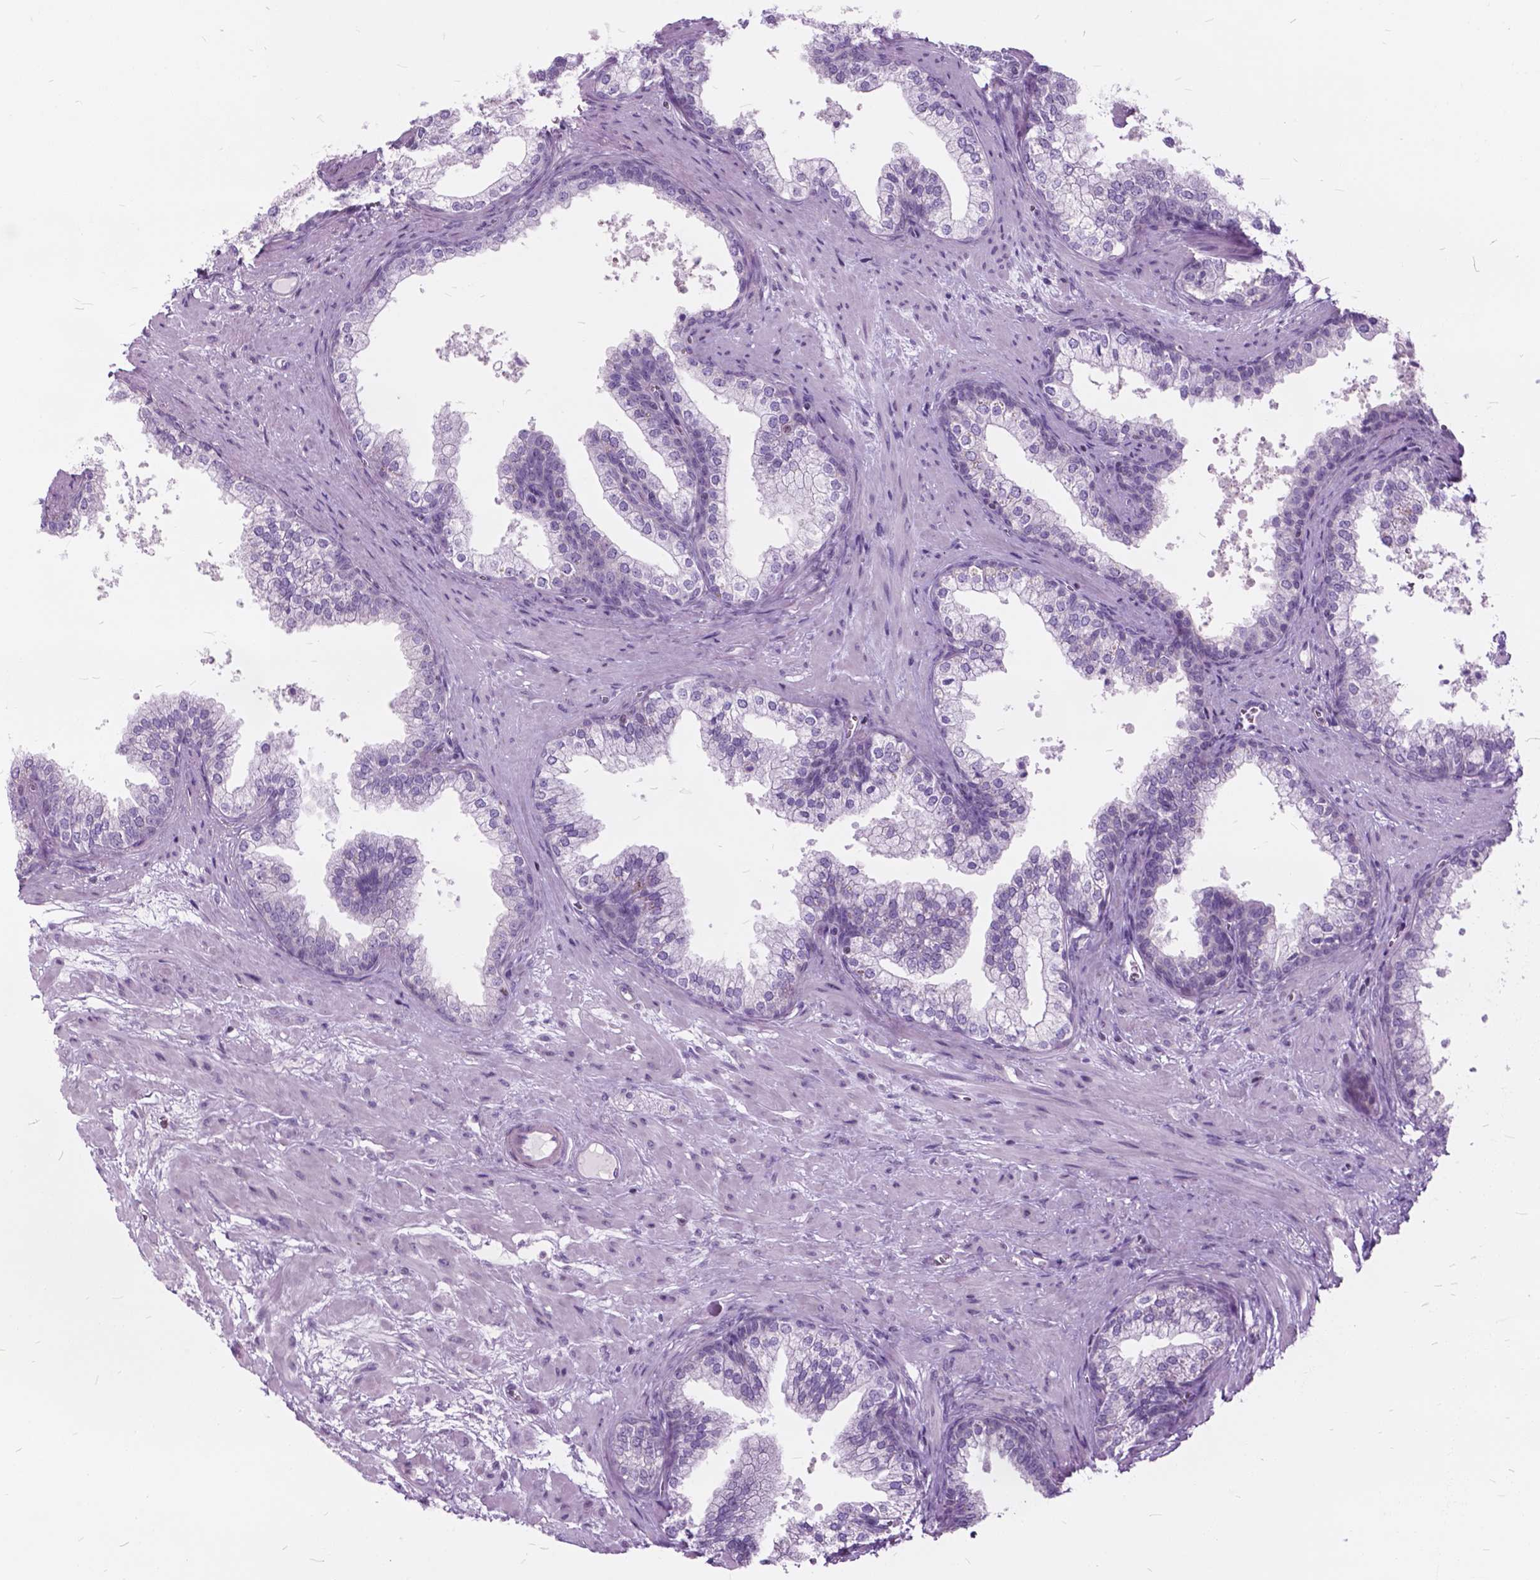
{"staining": {"intensity": "negative", "quantity": "none", "location": "none"}, "tissue": "prostate", "cell_type": "Glandular cells", "image_type": "normal", "snomed": [{"axis": "morphology", "description": "Normal tissue, NOS"}, {"axis": "topography", "description": "Prostate"}], "caption": "DAB (3,3'-diaminobenzidine) immunohistochemical staining of benign prostate displays no significant expression in glandular cells.", "gene": "SP140", "patient": {"sex": "male", "age": 79}}